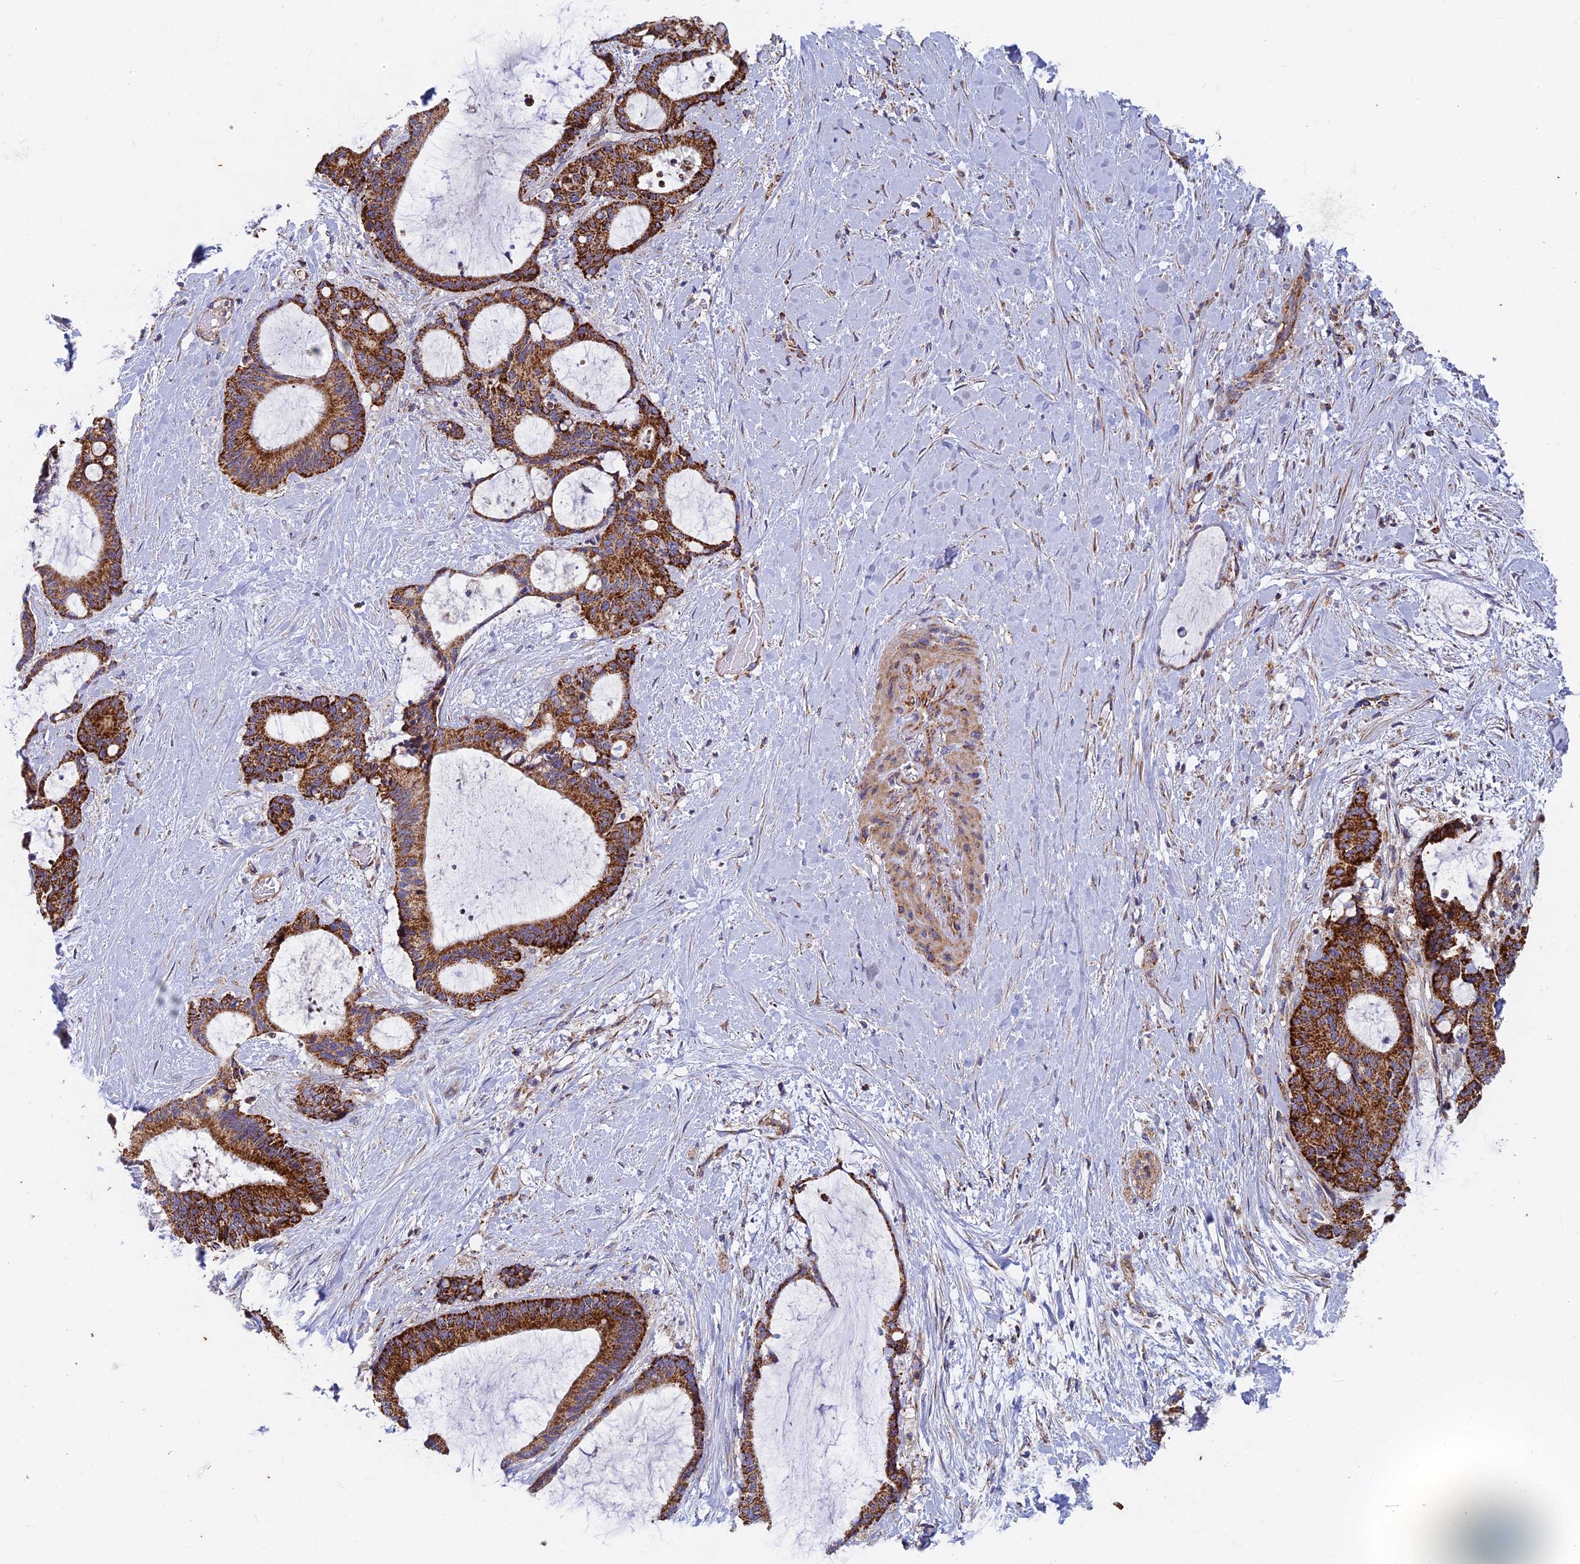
{"staining": {"intensity": "strong", "quantity": ">75%", "location": "cytoplasmic/membranous"}, "tissue": "liver cancer", "cell_type": "Tumor cells", "image_type": "cancer", "snomed": [{"axis": "morphology", "description": "Normal tissue, NOS"}, {"axis": "morphology", "description": "Cholangiocarcinoma"}, {"axis": "topography", "description": "Liver"}, {"axis": "topography", "description": "Peripheral nerve tissue"}], "caption": "This photomicrograph demonstrates immunohistochemistry staining of human liver cancer (cholangiocarcinoma), with high strong cytoplasmic/membranous staining in about >75% of tumor cells.", "gene": "MRPS9", "patient": {"sex": "female", "age": 73}}